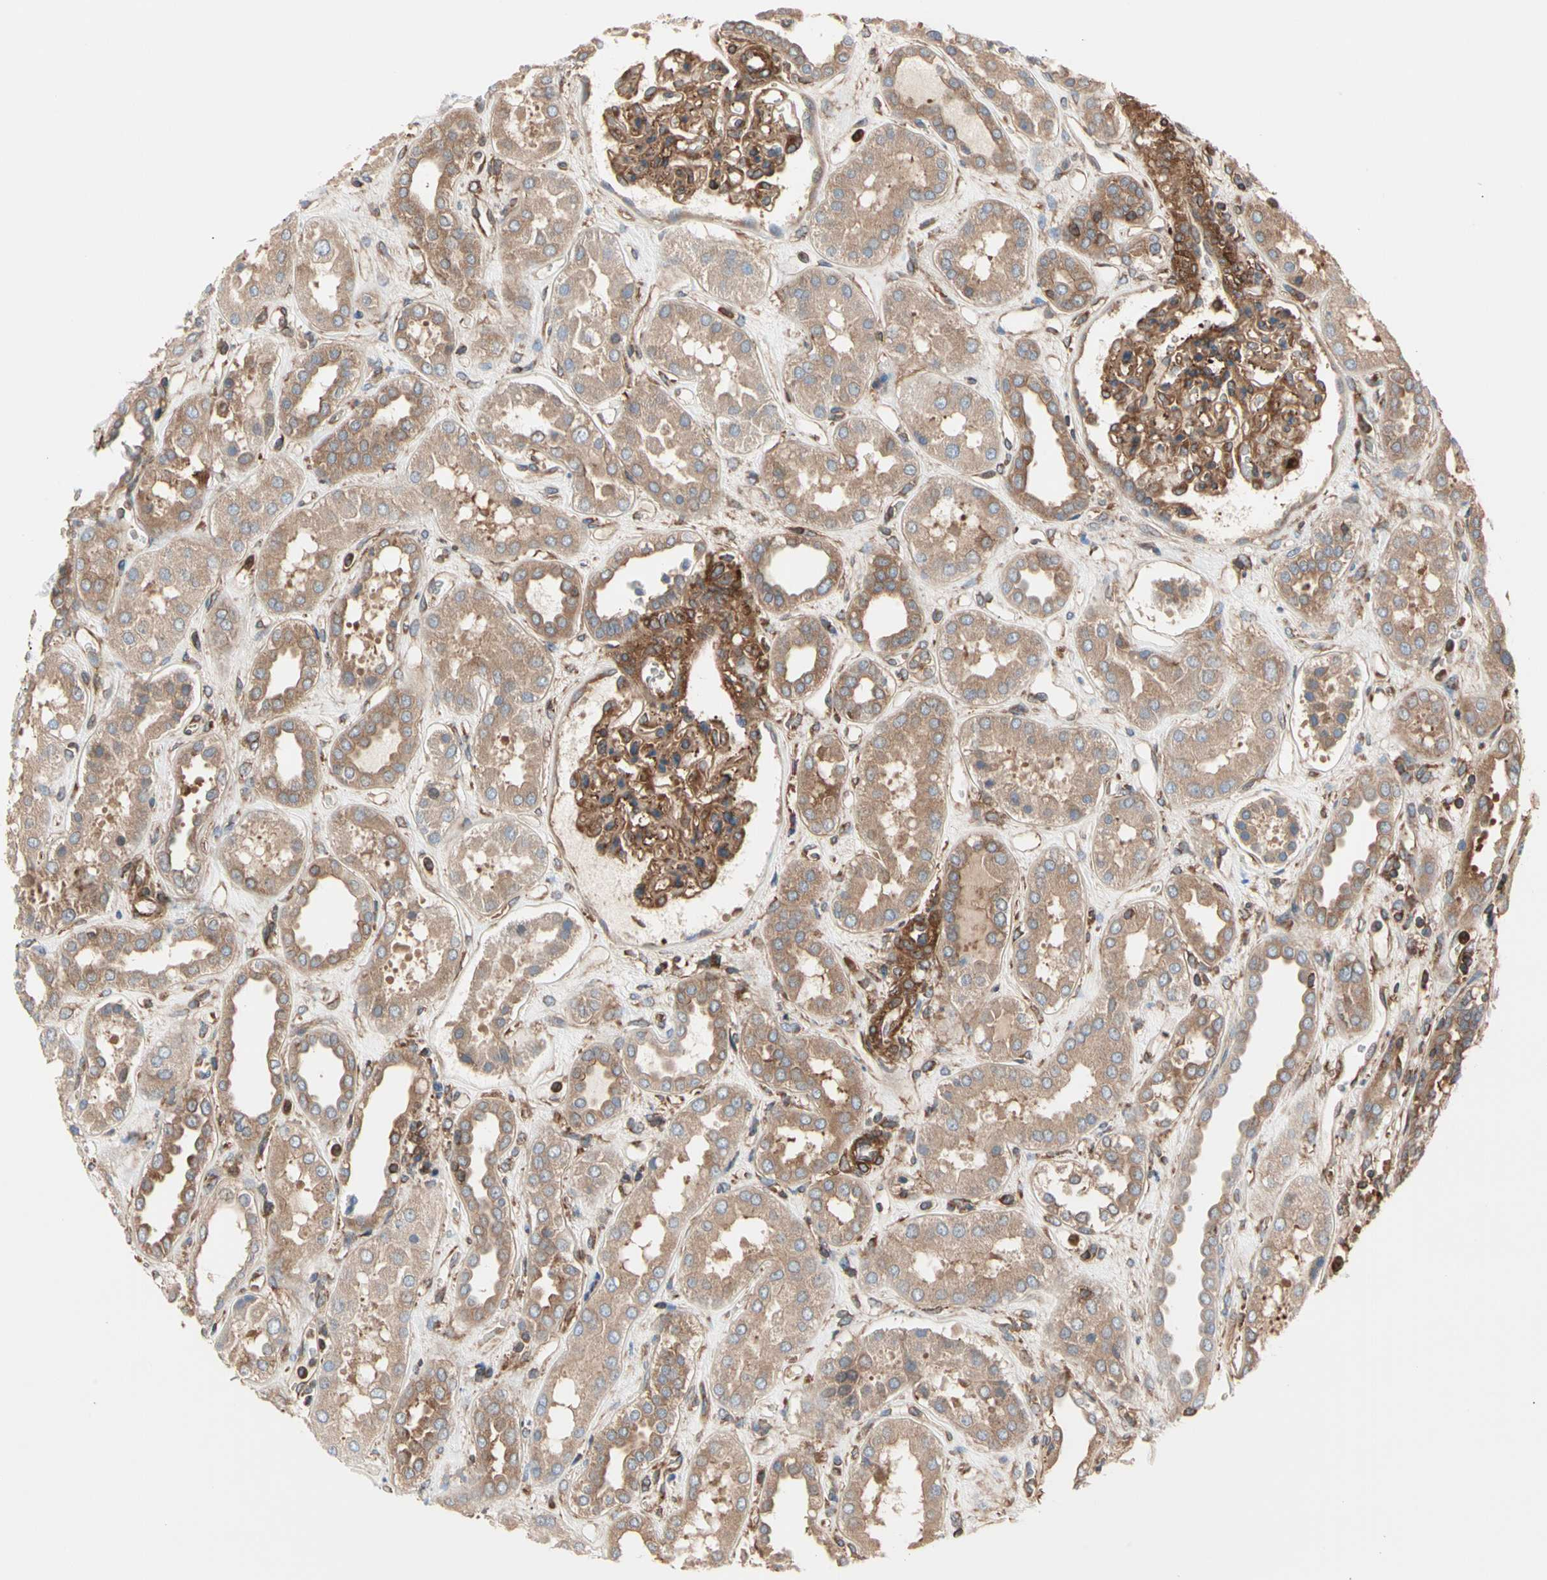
{"staining": {"intensity": "strong", "quantity": ">75%", "location": "cytoplasmic/membranous"}, "tissue": "kidney", "cell_type": "Cells in glomeruli", "image_type": "normal", "snomed": [{"axis": "morphology", "description": "Normal tissue, NOS"}, {"axis": "topography", "description": "Kidney"}], "caption": "DAB immunohistochemical staining of benign kidney displays strong cytoplasmic/membranous protein expression in about >75% of cells in glomeruli. (DAB (3,3'-diaminobenzidine) IHC, brown staining for protein, blue staining for nuclei).", "gene": "ROCK1", "patient": {"sex": "male", "age": 59}}